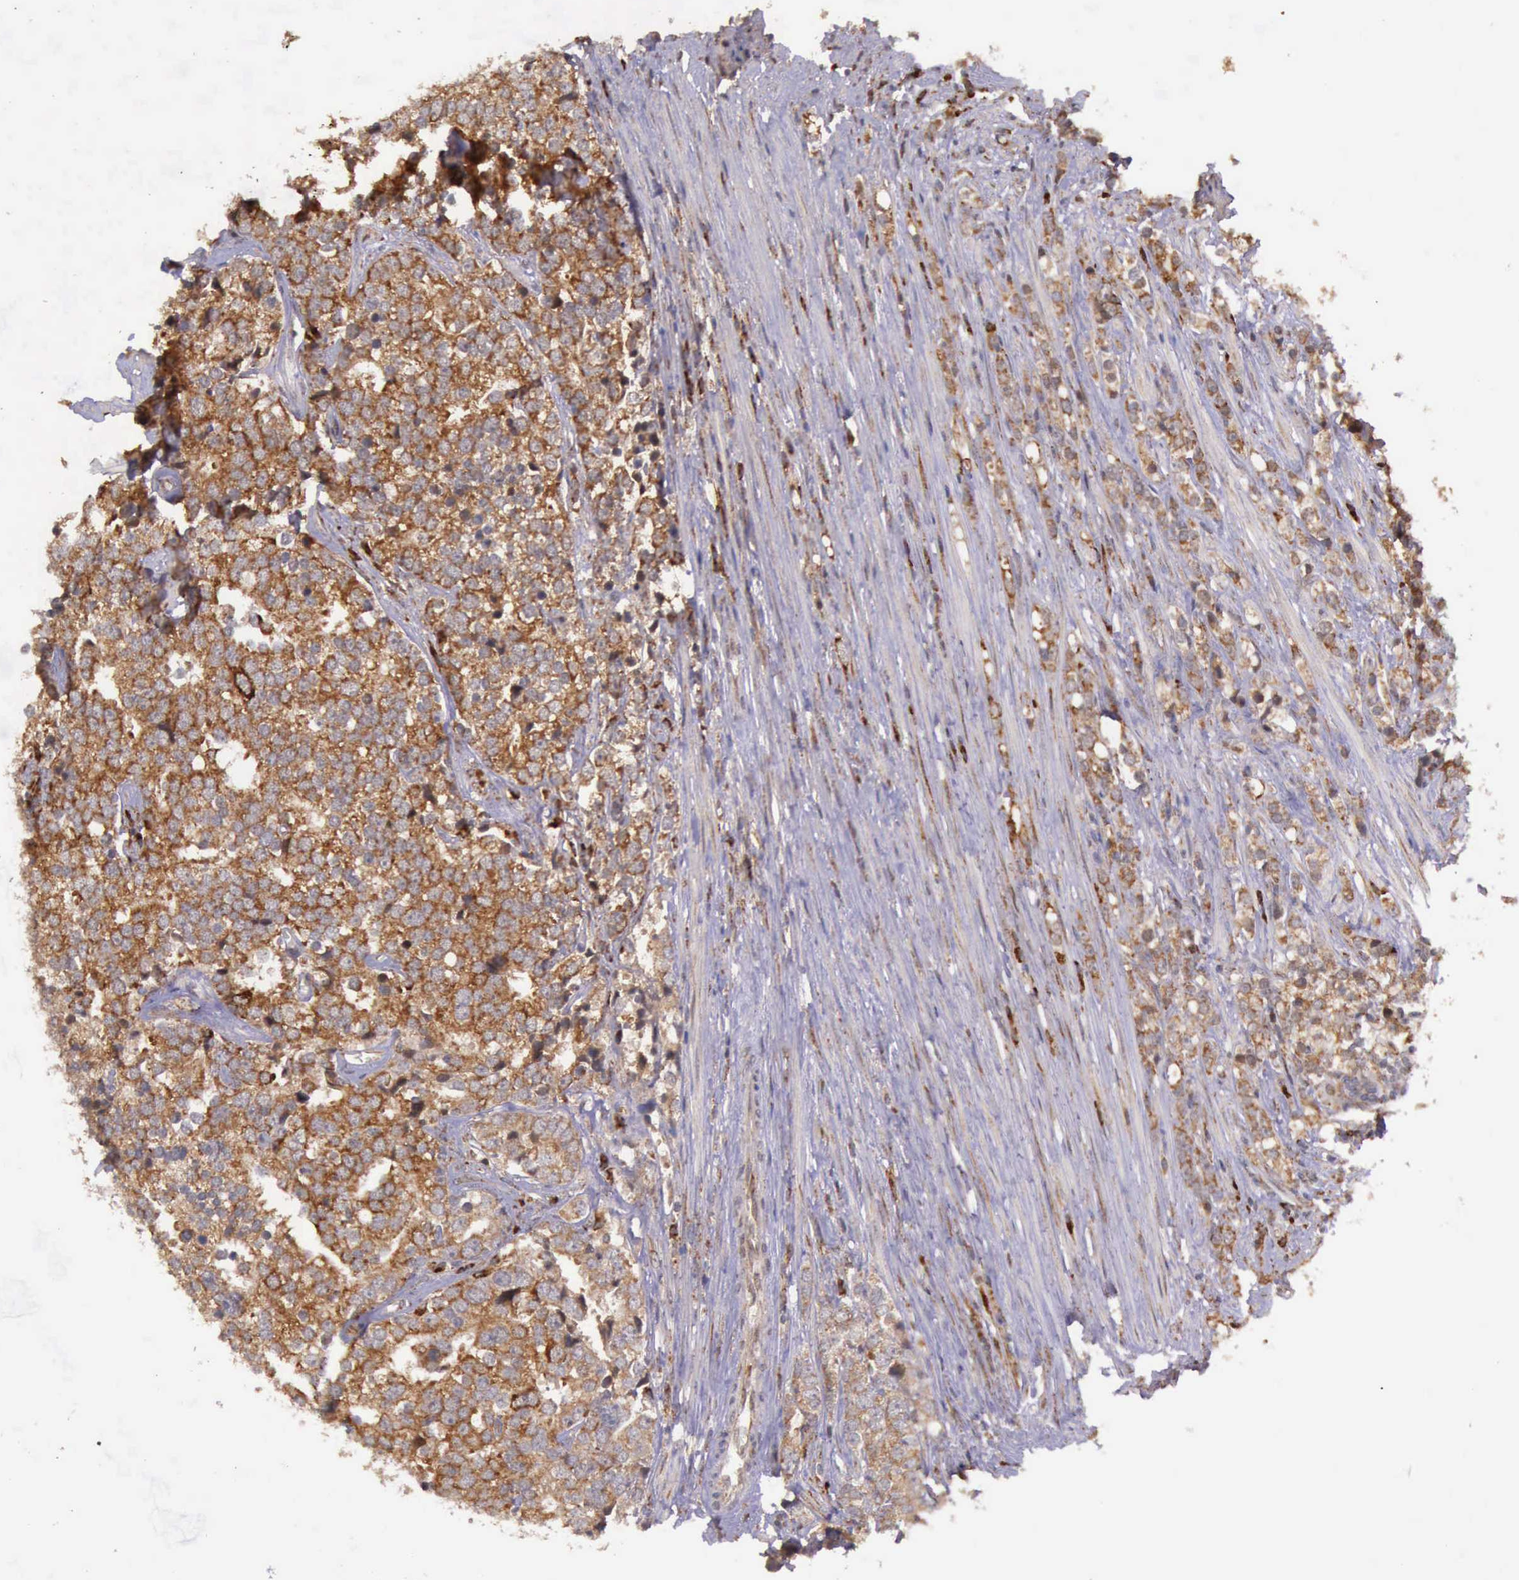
{"staining": {"intensity": "moderate", "quantity": ">75%", "location": "cytoplasmic/membranous"}, "tissue": "prostate cancer", "cell_type": "Tumor cells", "image_type": "cancer", "snomed": [{"axis": "morphology", "description": "Adenocarcinoma, High grade"}, {"axis": "topography", "description": "Prostate"}], "caption": "Protein expression analysis of adenocarcinoma (high-grade) (prostate) demonstrates moderate cytoplasmic/membranous staining in about >75% of tumor cells.", "gene": "ARMCX3", "patient": {"sex": "male", "age": 71}}